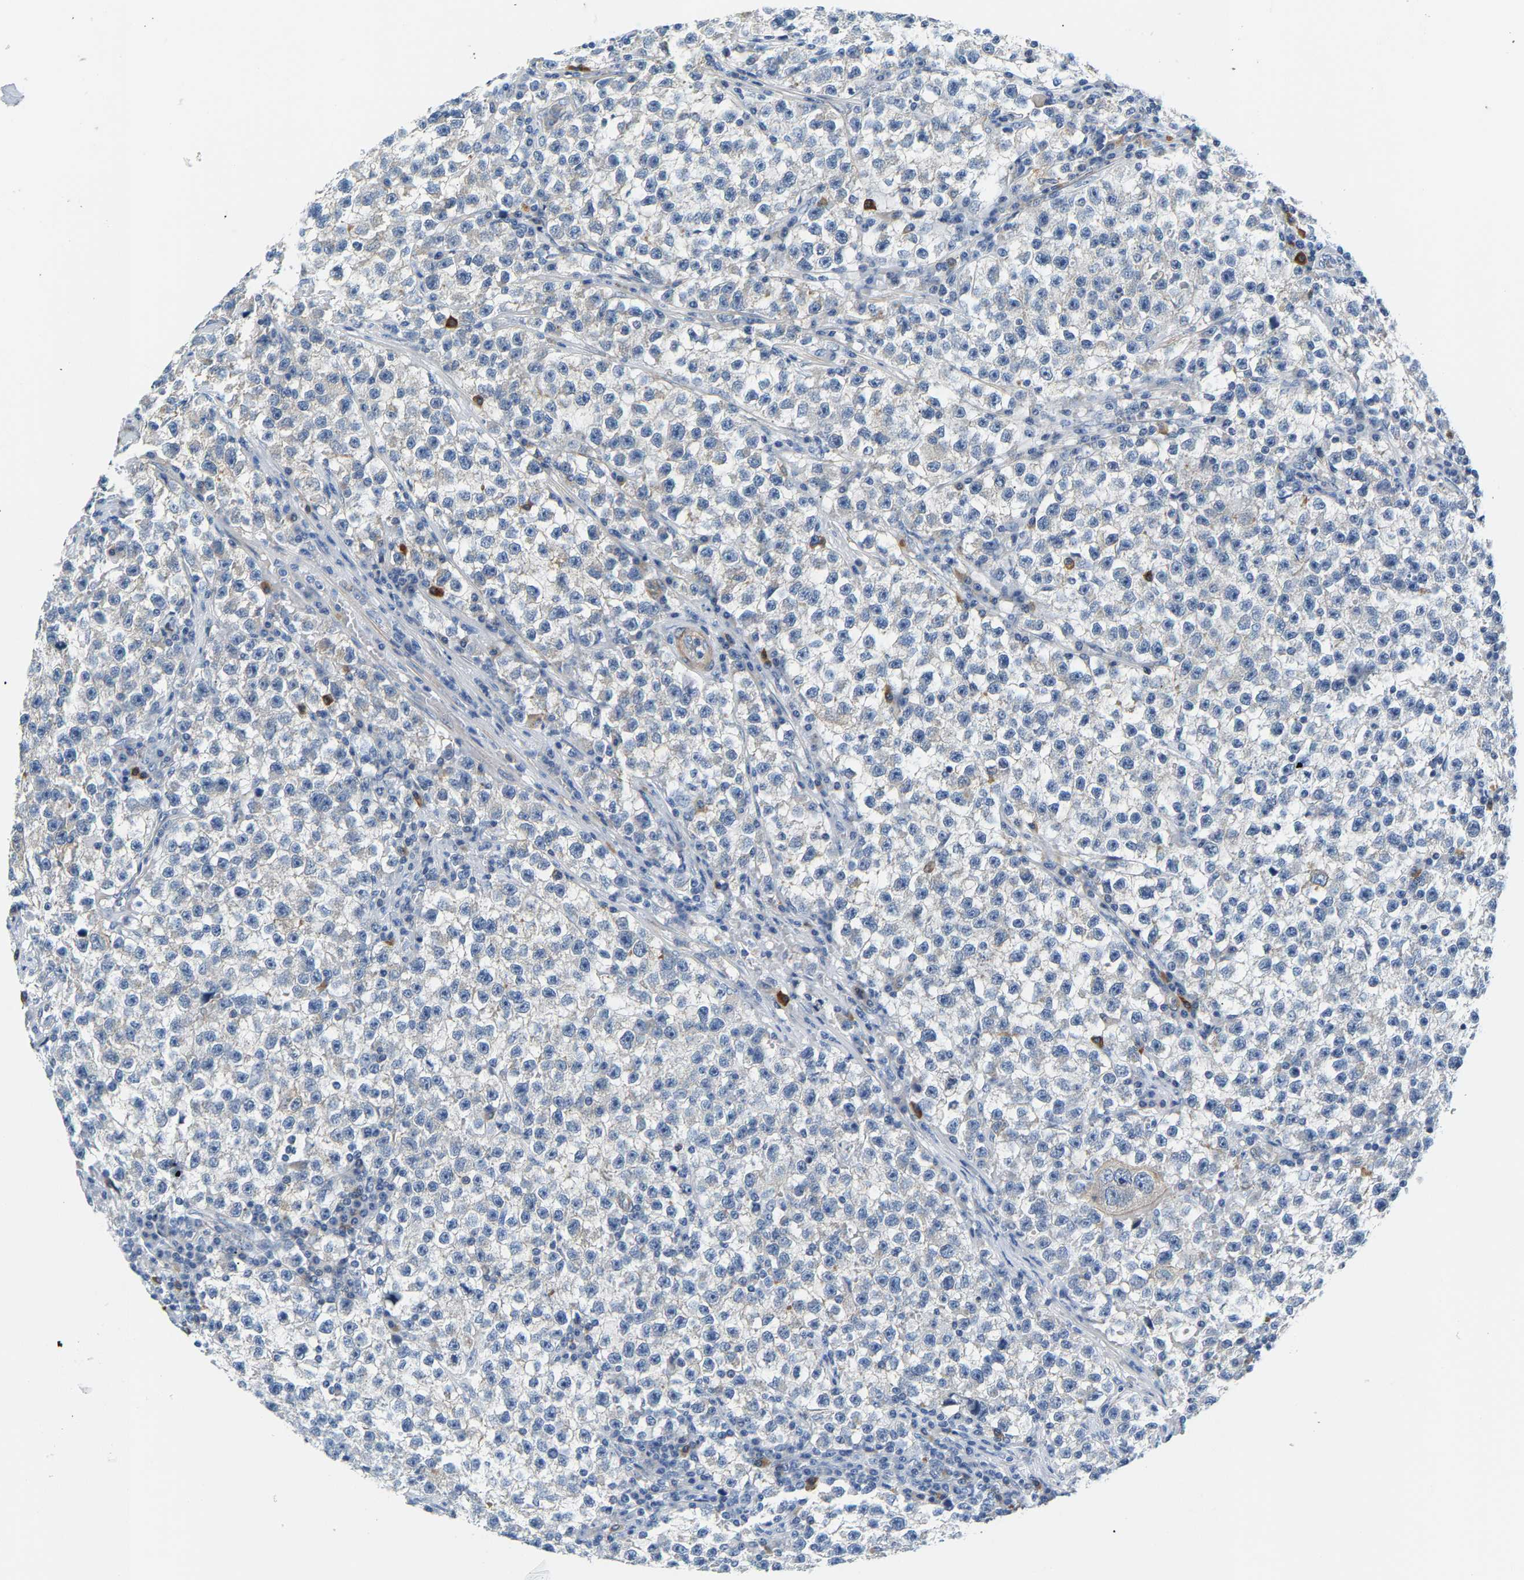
{"staining": {"intensity": "negative", "quantity": "none", "location": "none"}, "tissue": "testis cancer", "cell_type": "Tumor cells", "image_type": "cancer", "snomed": [{"axis": "morphology", "description": "Seminoma, NOS"}, {"axis": "topography", "description": "Testis"}], "caption": "This is an immunohistochemistry (IHC) micrograph of seminoma (testis). There is no staining in tumor cells.", "gene": "PAWR", "patient": {"sex": "male", "age": 22}}